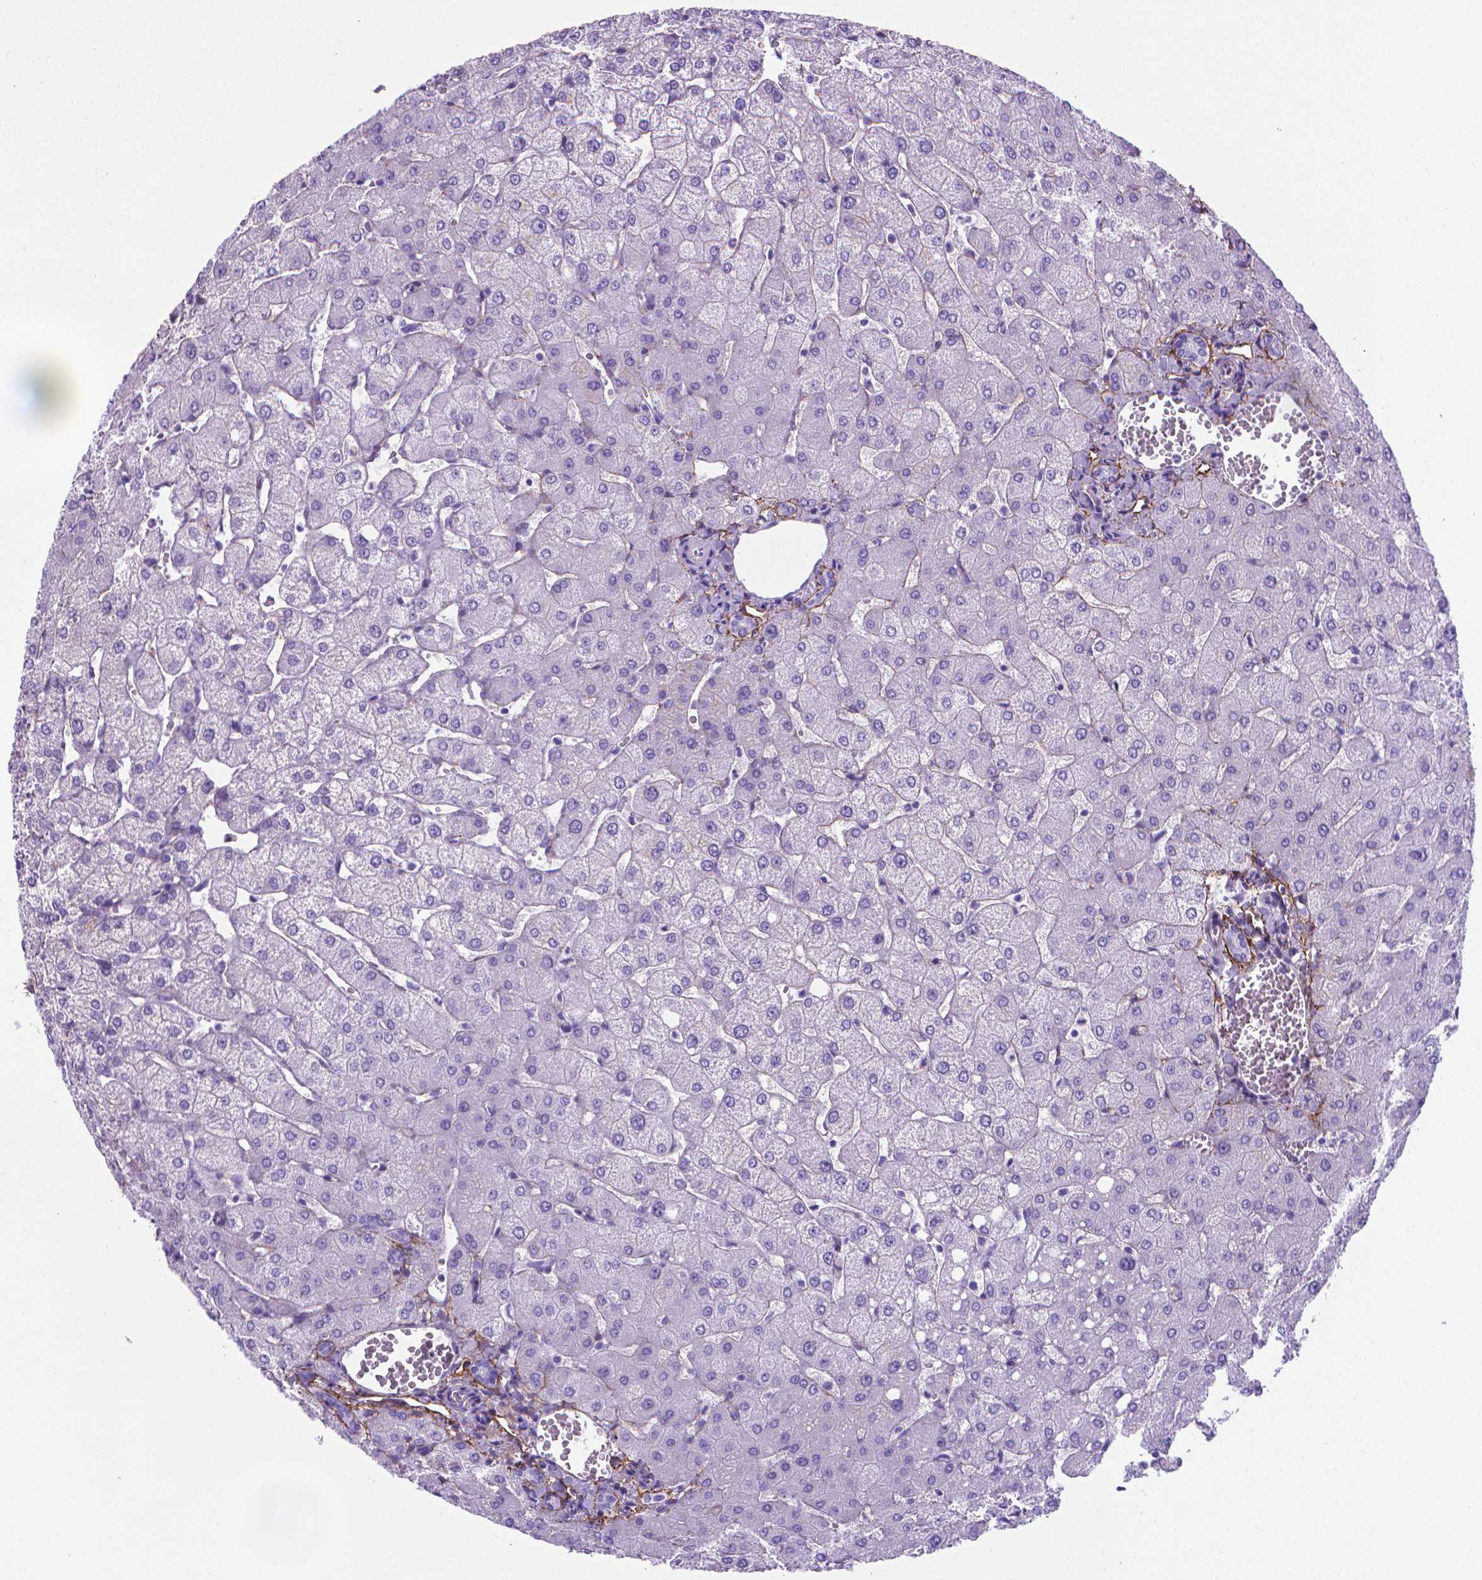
{"staining": {"intensity": "negative", "quantity": "none", "location": "none"}, "tissue": "liver", "cell_type": "Cholangiocytes", "image_type": "normal", "snomed": [{"axis": "morphology", "description": "Normal tissue, NOS"}, {"axis": "topography", "description": "Liver"}], "caption": "Human liver stained for a protein using immunohistochemistry shows no expression in cholangiocytes.", "gene": "MFAP2", "patient": {"sex": "female", "age": 54}}